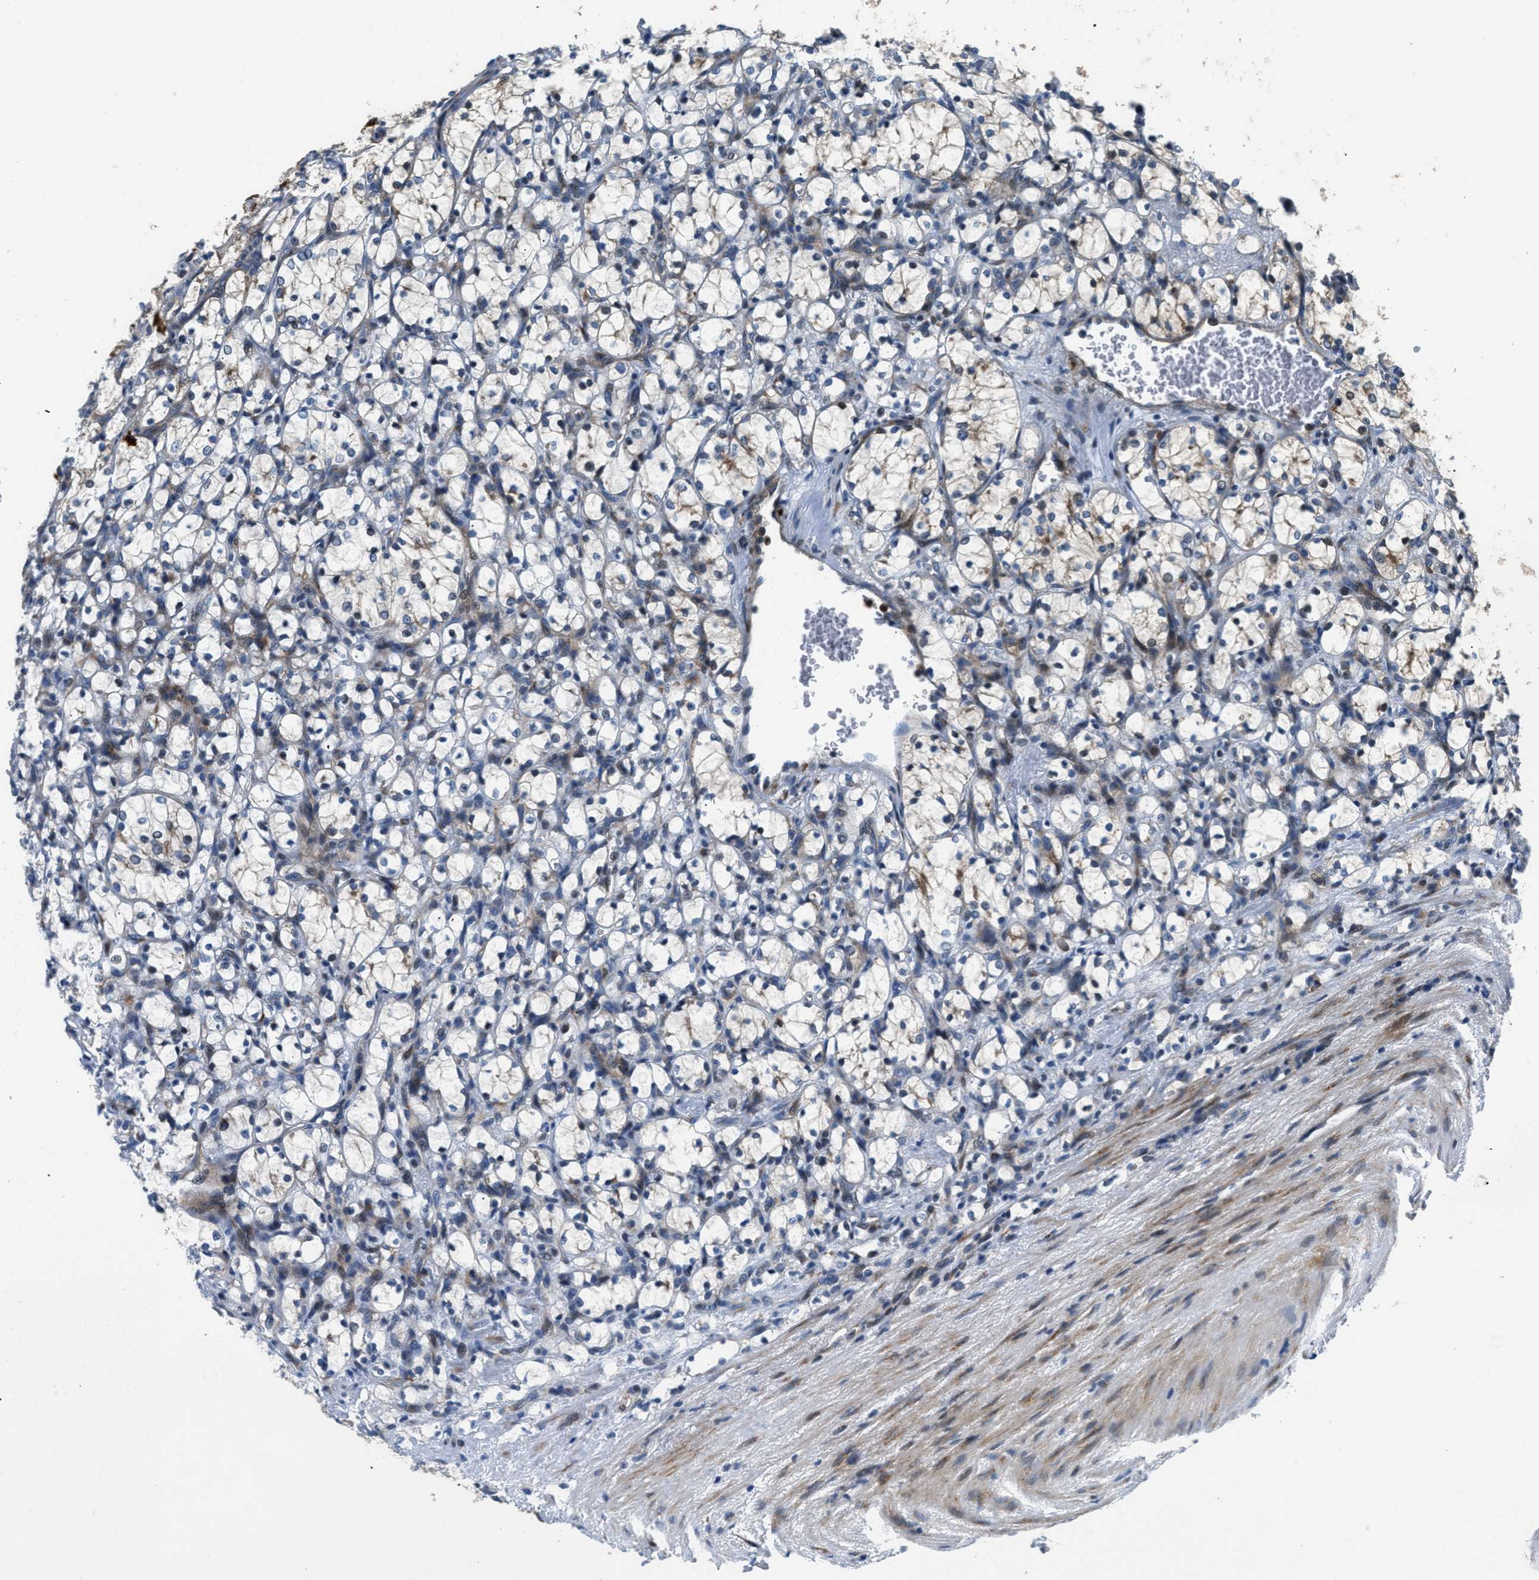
{"staining": {"intensity": "weak", "quantity": "<25%", "location": "cytoplasmic/membranous"}, "tissue": "renal cancer", "cell_type": "Tumor cells", "image_type": "cancer", "snomed": [{"axis": "morphology", "description": "Adenocarcinoma, NOS"}, {"axis": "topography", "description": "Kidney"}], "caption": "Tumor cells are negative for brown protein staining in renal adenocarcinoma.", "gene": "FUT8", "patient": {"sex": "female", "age": 69}}